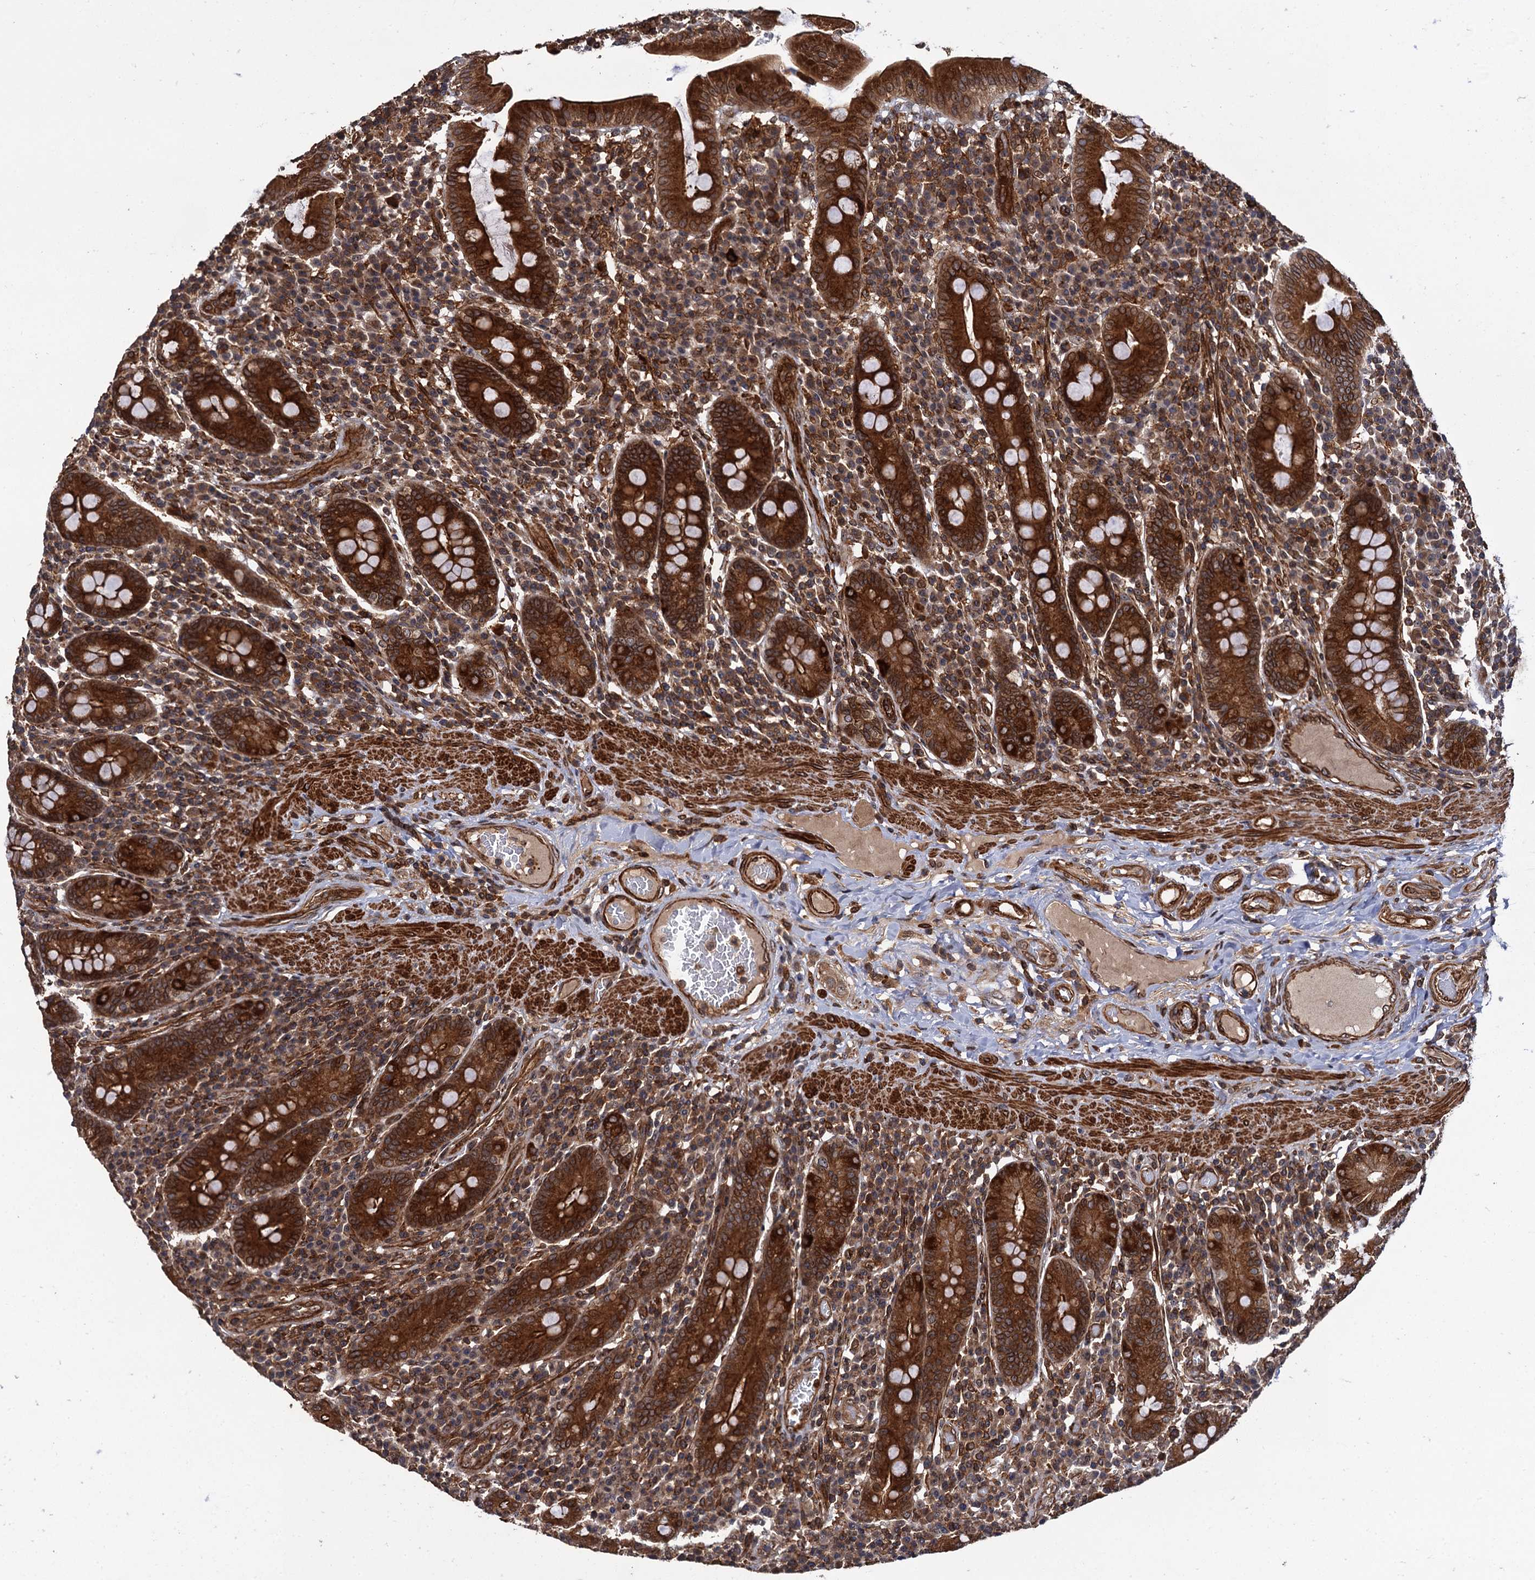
{"staining": {"intensity": "strong", "quantity": ">75%", "location": "cytoplasmic/membranous"}, "tissue": "duodenum", "cell_type": "Glandular cells", "image_type": "normal", "snomed": [{"axis": "morphology", "description": "Normal tissue, NOS"}, {"axis": "morphology", "description": "Adenocarcinoma, NOS"}, {"axis": "topography", "description": "Pancreas"}, {"axis": "topography", "description": "Duodenum"}], "caption": "Immunohistochemical staining of benign duodenum shows >75% levels of strong cytoplasmic/membranous protein expression in about >75% of glandular cells.", "gene": "BORA", "patient": {"sex": "male", "age": 50}}